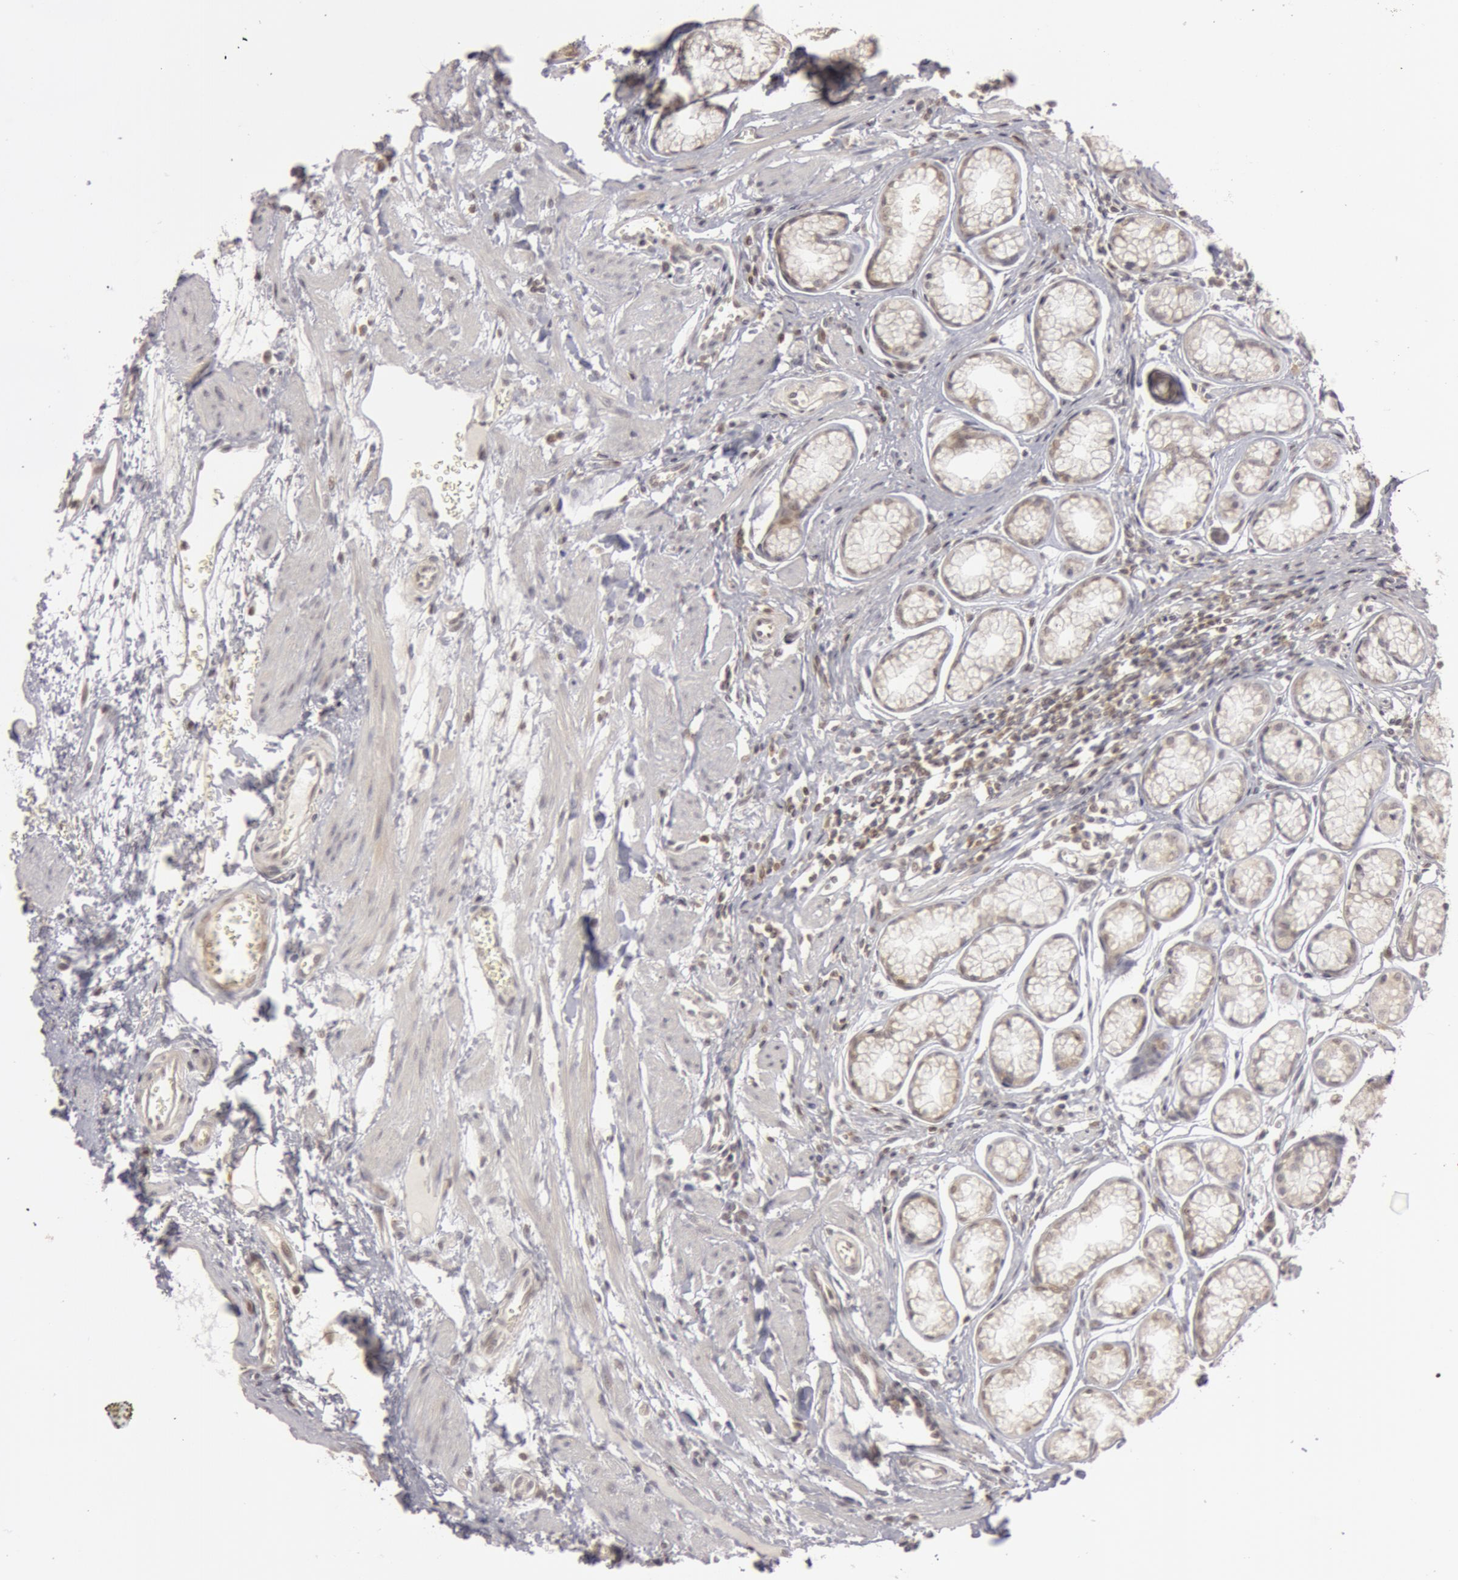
{"staining": {"intensity": "negative", "quantity": "none", "location": "none"}, "tissue": "stomach", "cell_type": "Glandular cells", "image_type": "normal", "snomed": [{"axis": "morphology", "description": "Normal tissue, NOS"}, {"axis": "topography", "description": "Stomach"}], "caption": "Image shows no significant protein expression in glandular cells of normal stomach.", "gene": "OASL", "patient": {"sex": "male", "age": 42}}